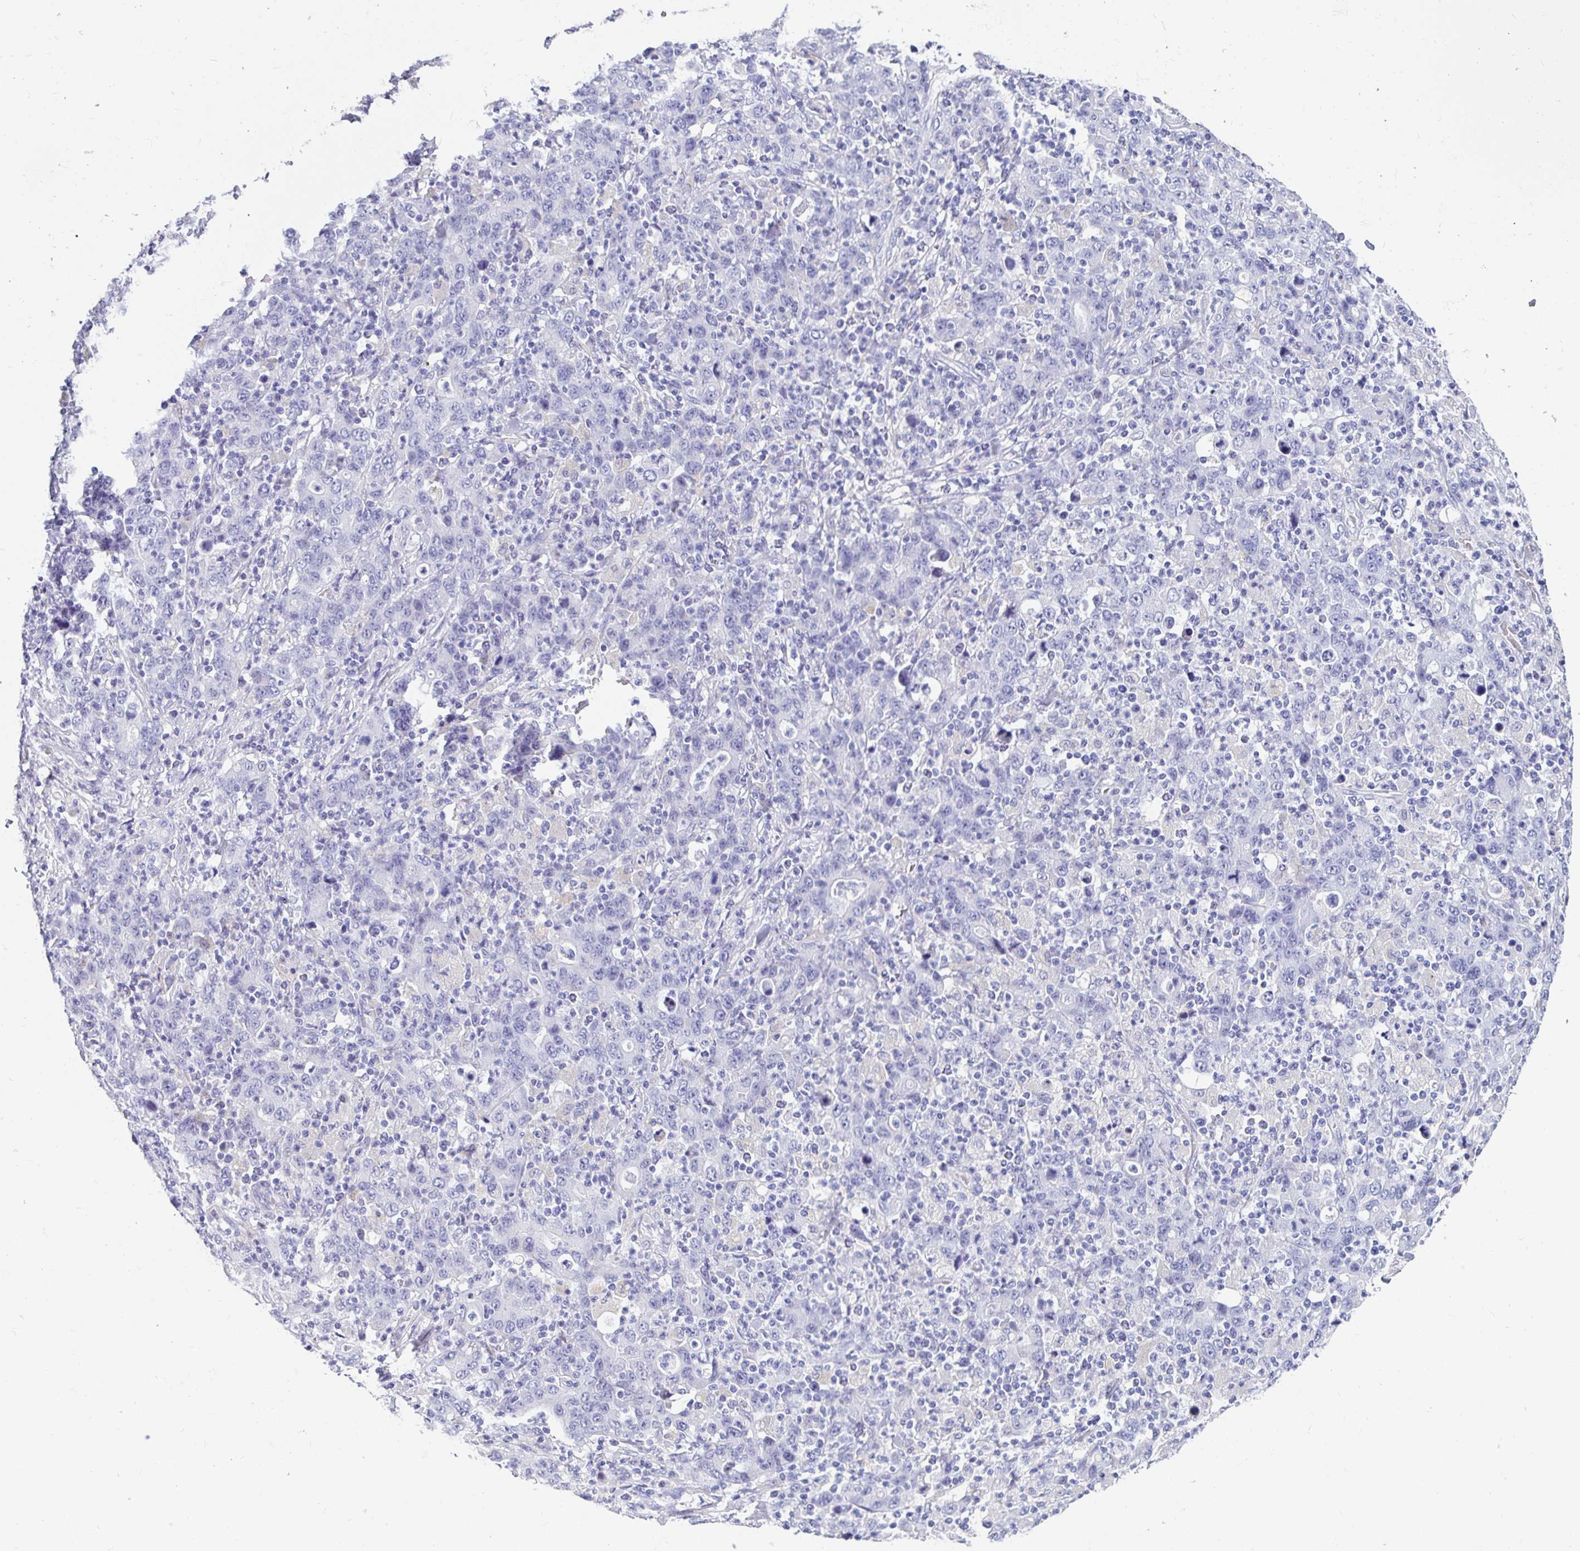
{"staining": {"intensity": "negative", "quantity": "none", "location": "none"}, "tissue": "stomach cancer", "cell_type": "Tumor cells", "image_type": "cancer", "snomed": [{"axis": "morphology", "description": "Adenocarcinoma, NOS"}, {"axis": "topography", "description": "Stomach, upper"}], "caption": "A micrograph of human stomach cancer (adenocarcinoma) is negative for staining in tumor cells.", "gene": "ZPBP2", "patient": {"sex": "male", "age": 69}}